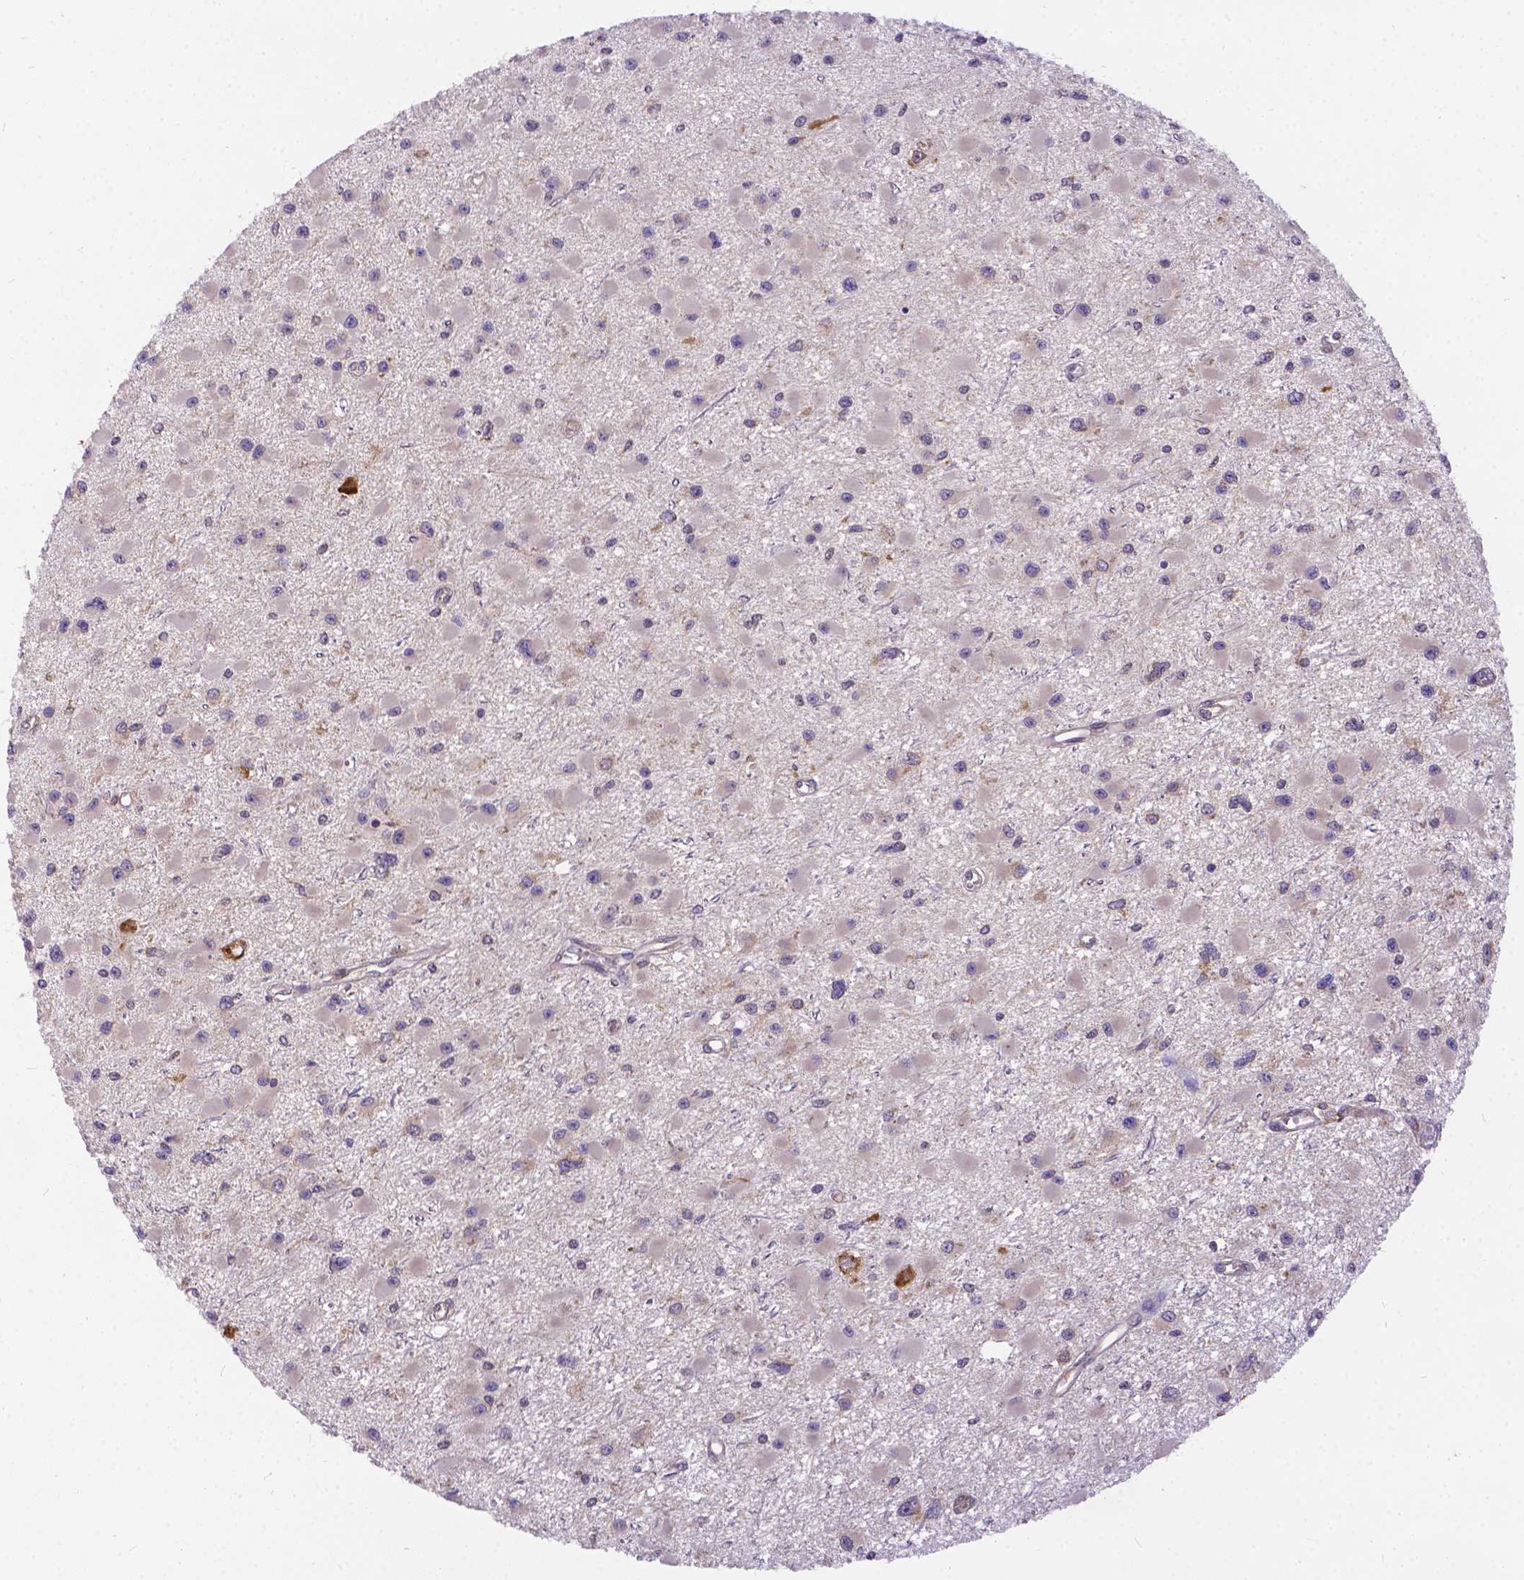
{"staining": {"intensity": "weak", "quantity": "25%-75%", "location": "cytoplasmic/membranous"}, "tissue": "glioma", "cell_type": "Tumor cells", "image_type": "cancer", "snomed": [{"axis": "morphology", "description": "Glioma, malignant, High grade"}, {"axis": "topography", "description": "Brain"}], "caption": "The image shows a brown stain indicating the presence of a protein in the cytoplasmic/membranous of tumor cells in malignant glioma (high-grade).", "gene": "DENND6A", "patient": {"sex": "male", "age": 54}}